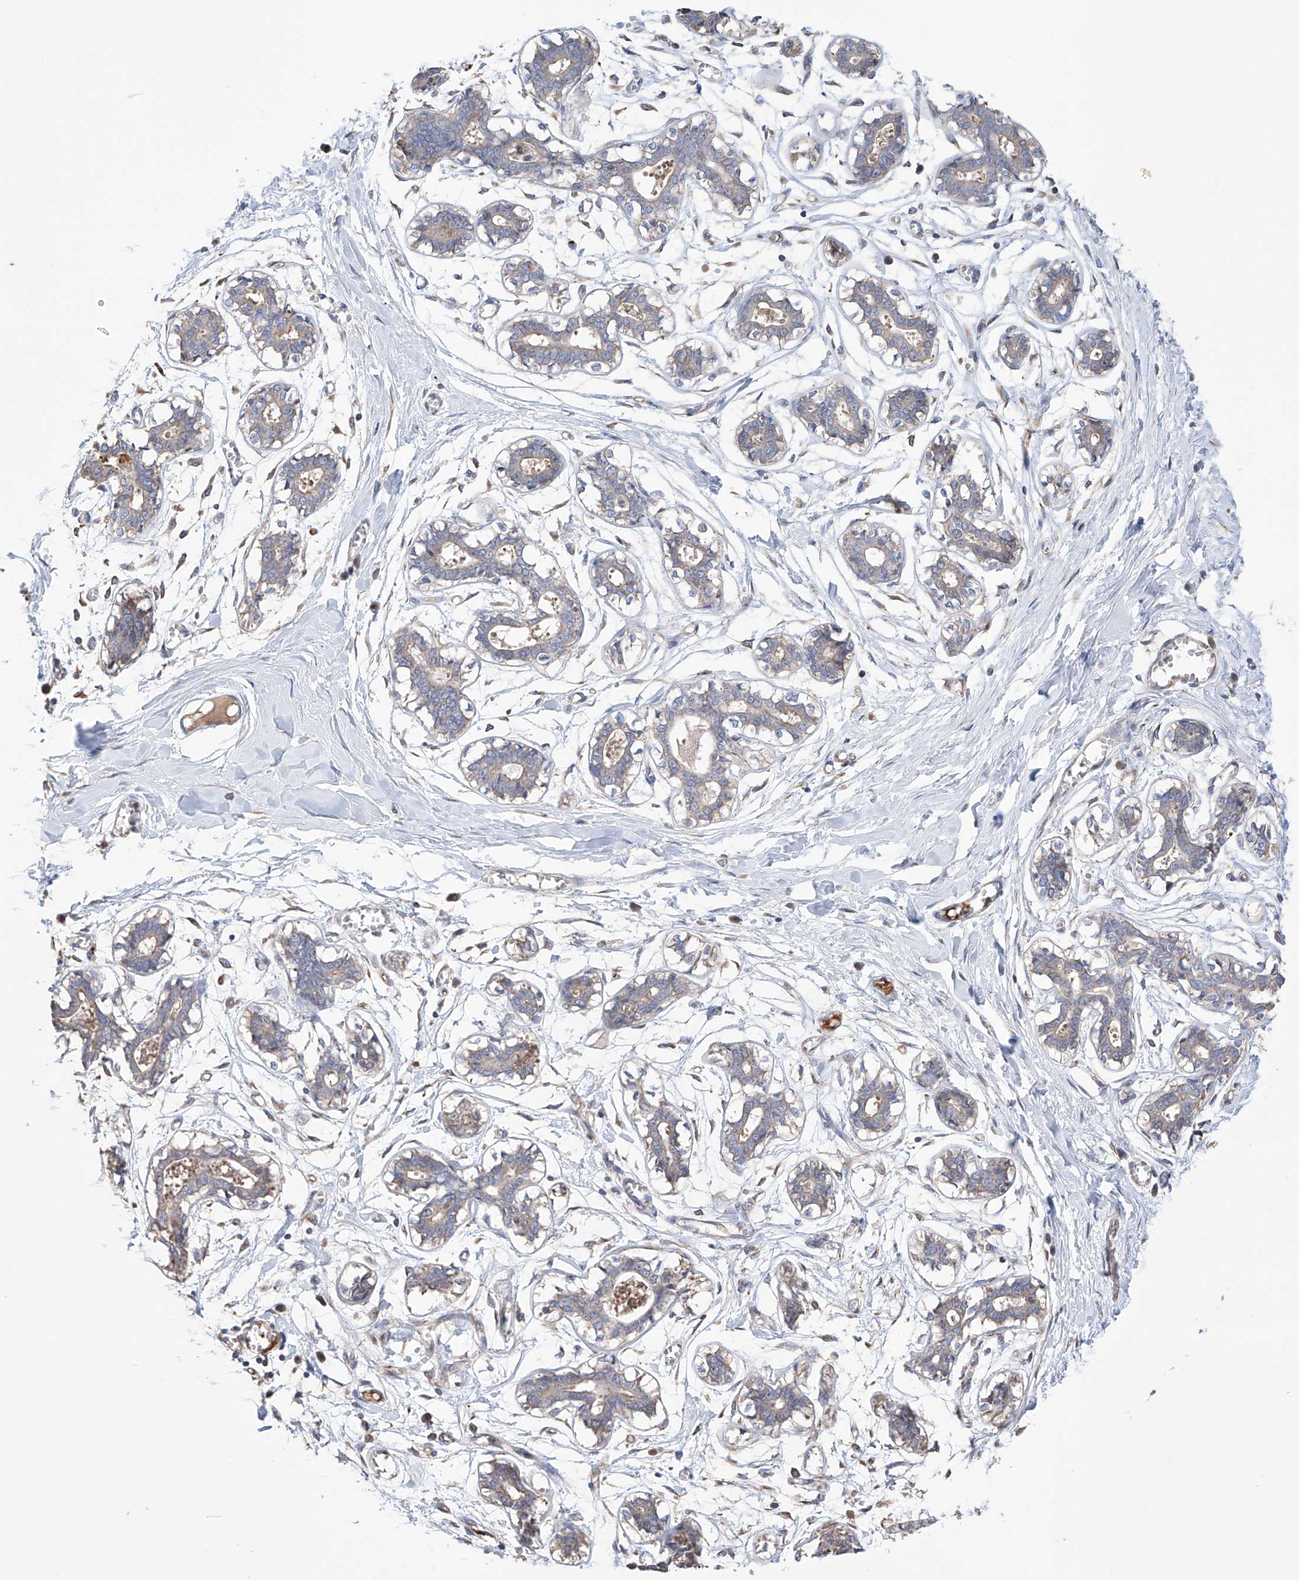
{"staining": {"intensity": "negative", "quantity": "none", "location": "none"}, "tissue": "breast", "cell_type": "Adipocytes", "image_type": "normal", "snomed": [{"axis": "morphology", "description": "Normal tissue, NOS"}, {"axis": "topography", "description": "Breast"}], "caption": "This is a micrograph of immunohistochemistry staining of benign breast, which shows no expression in adipocytes. Brightfield microscopy of IHC stained with DAB (brown) and hematoxylin (blue), captured at high magnification.", "gene": "AFG1L", "patient": {"sex": "female", "age": 27}}